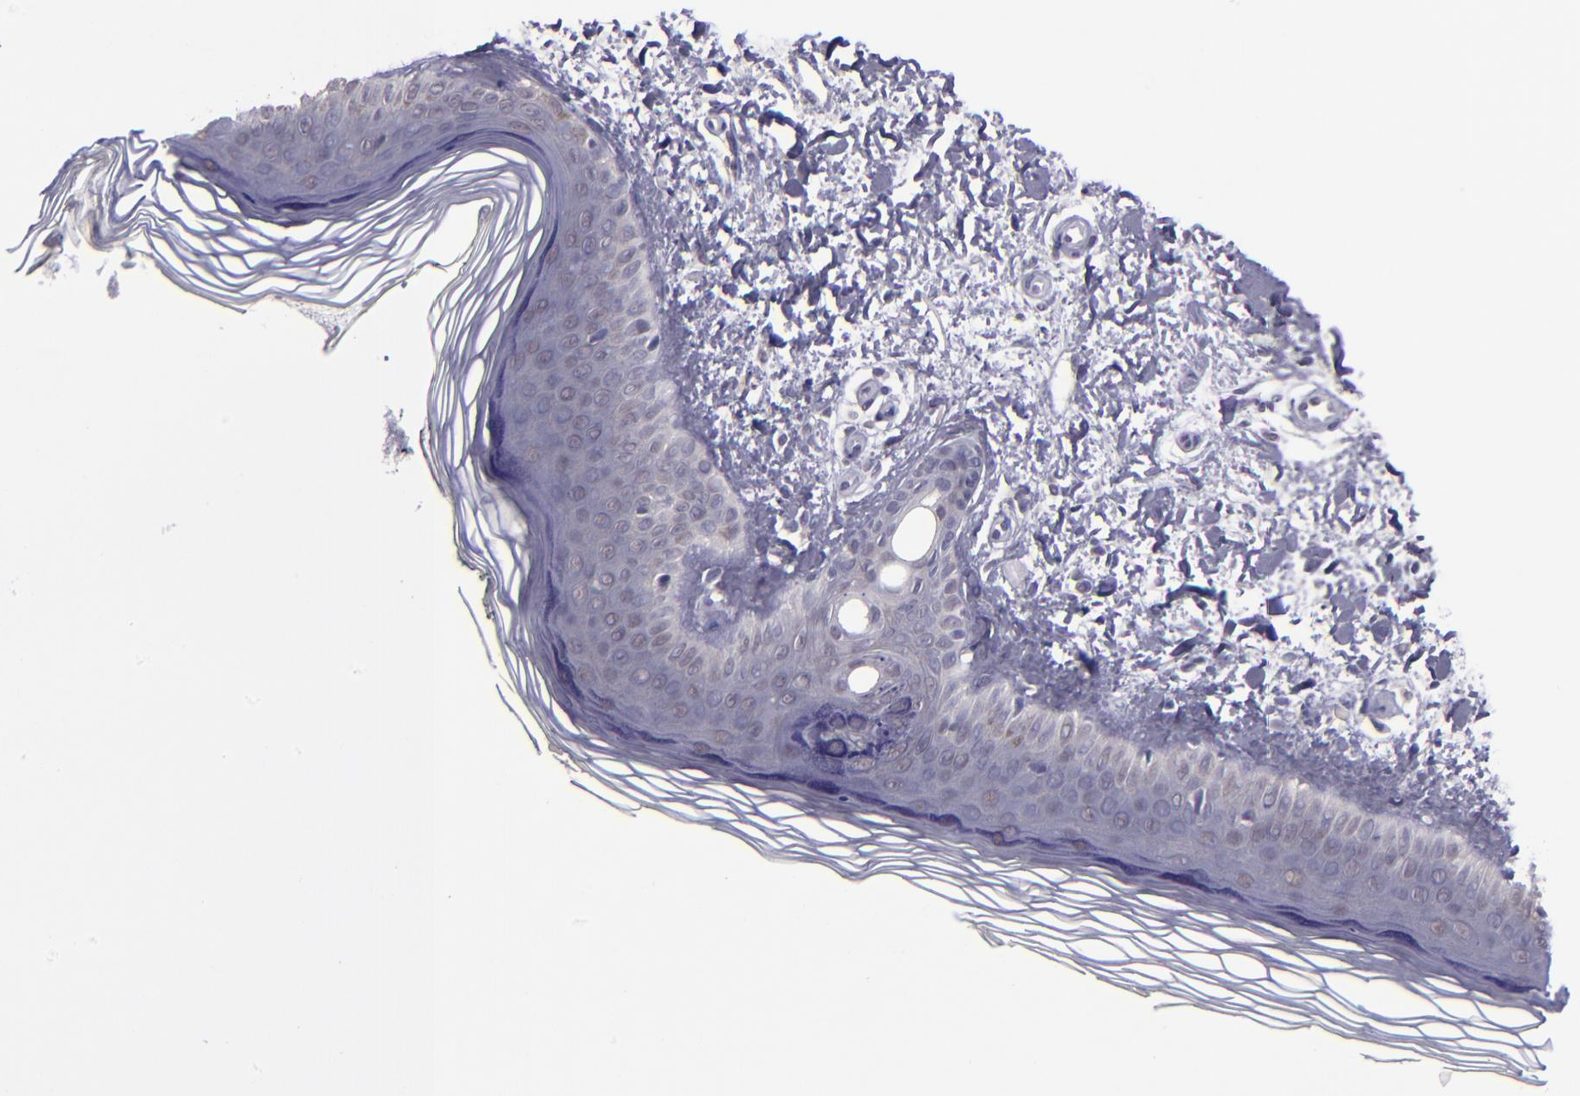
{"staining": {"intensity": "negative", "quantity": "none", "location": "none"}, "tissue": "skin", "cell_type": "Fibroblasts", "image_type": "normal", "snomed": [{"axis": "morphology", "description": "Normal tissue, NOS"}, {"axis": "topography", "description": "Skin"}], "caption": "IHC of unremarkable human skin shows no expression in fibroblasts.", "gene": "CEBPE", "patient": {"sex": "female", "age": 19}}